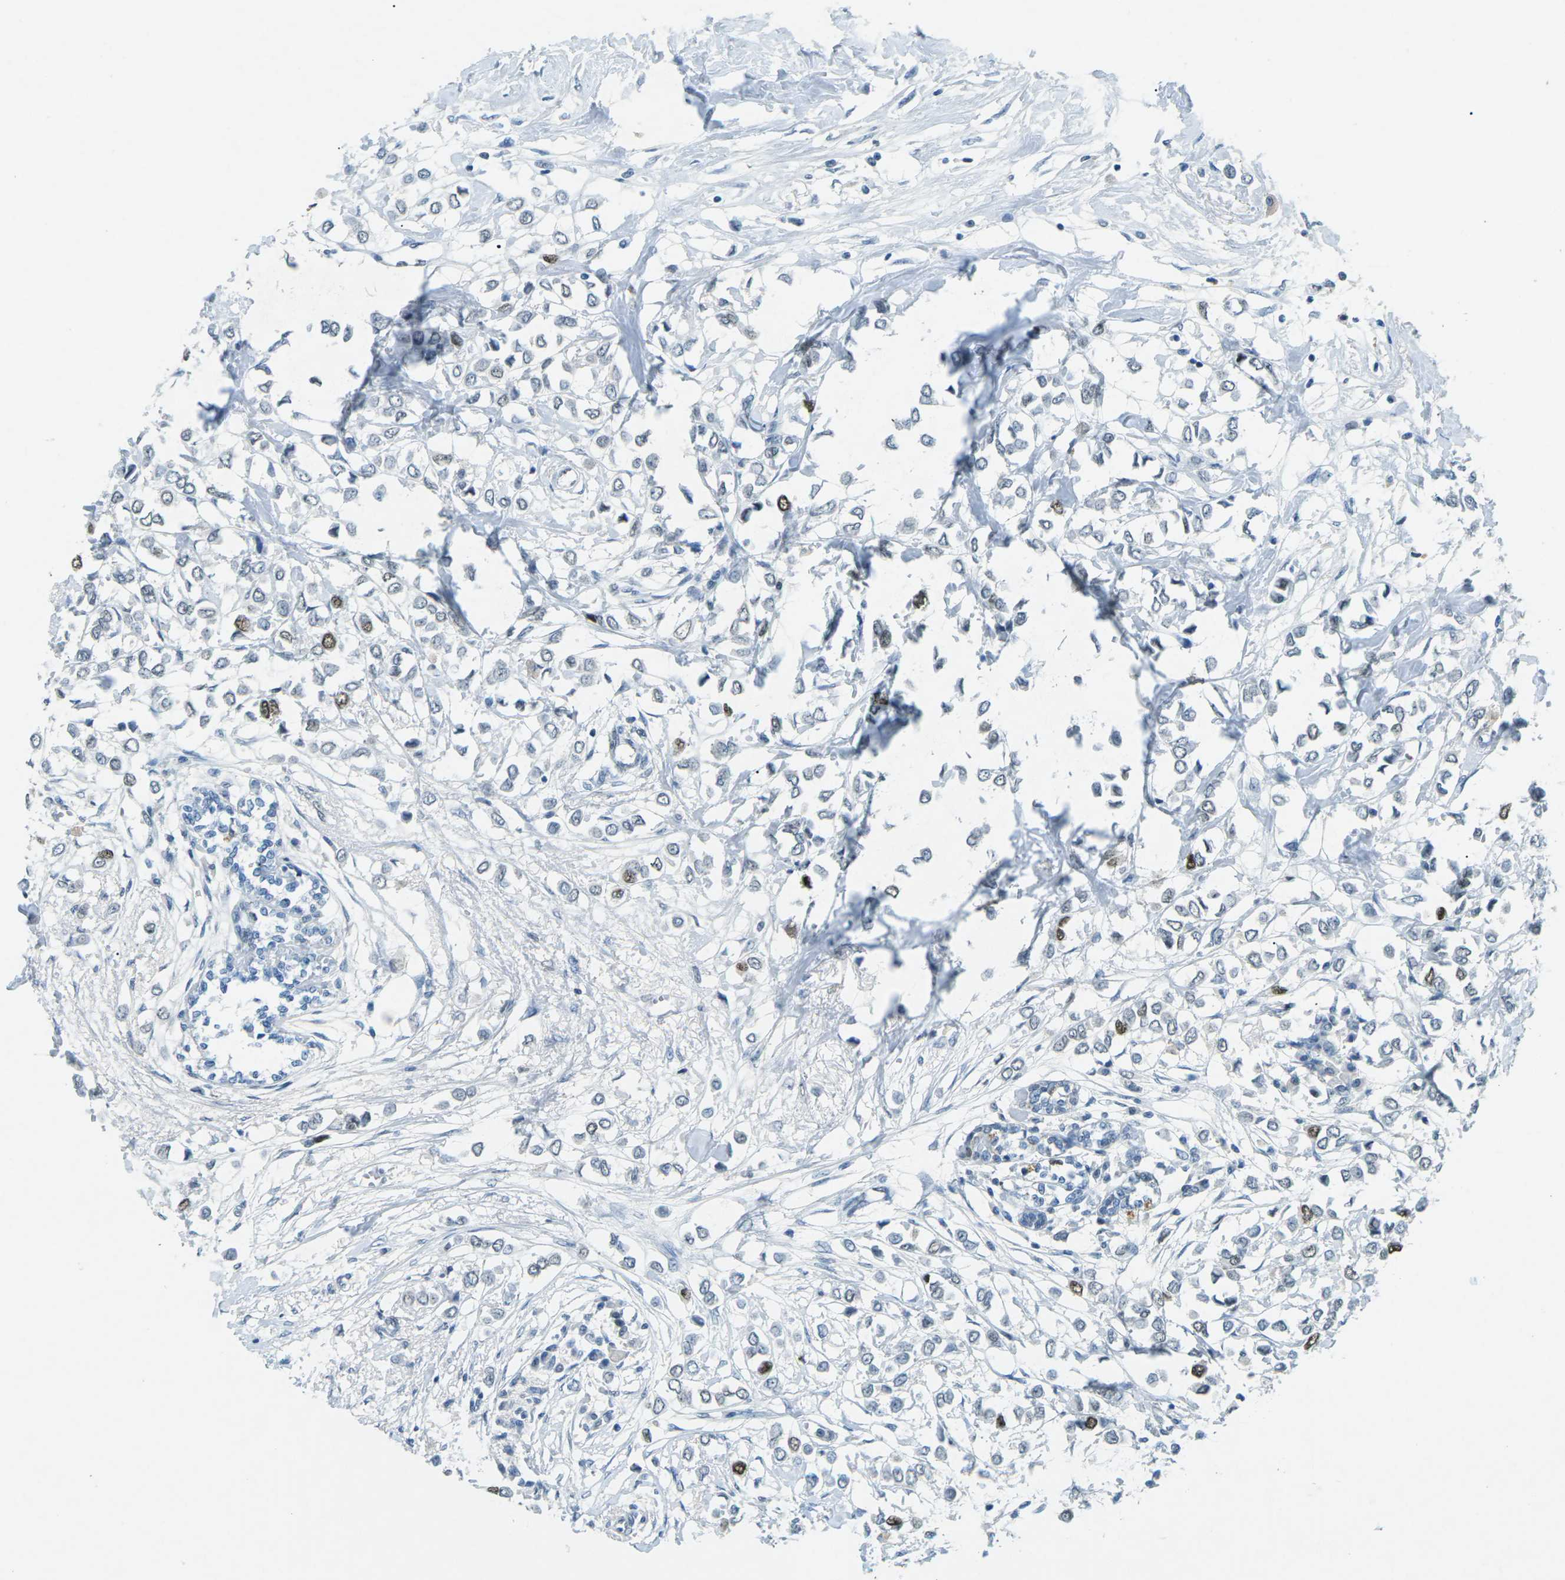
{"staining": {"intensity": "weak", "quantity": "25%-75%", "location": "nuclear"}, "tissue": "breast cancer", "cell_type": "Tumor cells", "image_type": "cancer", "snomed": [{"axis": "morphology", "description": "Lobular carcinoma"}, {"axis": "topography", "description": "Breast"}], "caption": "A brown stain shows weak nuclear expression of a protein in breast cancer (lobular carcinoma) tumor cells.", "gene": "RB1", "patient": {"sex": "female", "age": 51}}